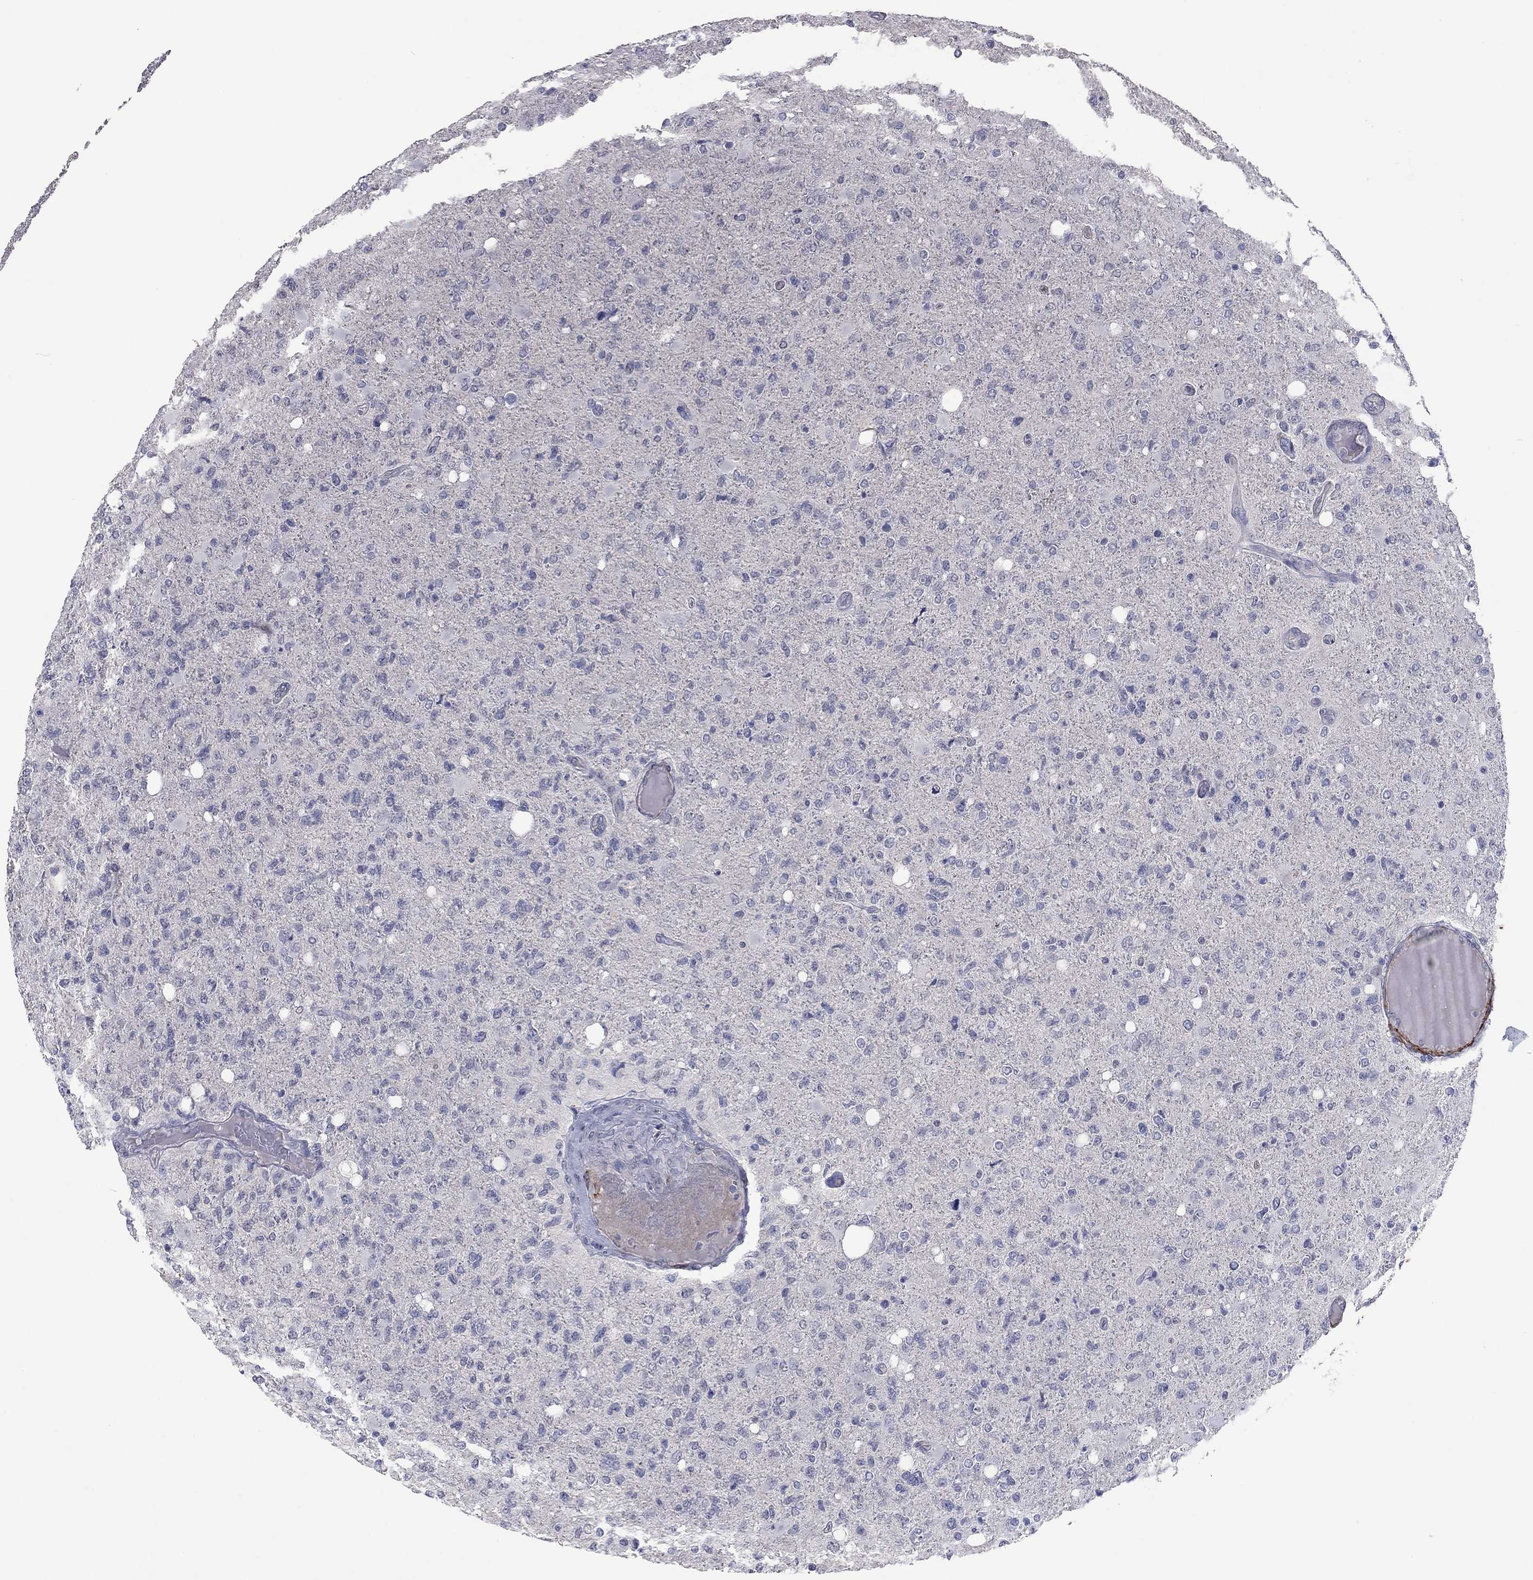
{"staining": {"intensity": "negative", "quantity": "none", "location": "none"}, "tissue": "glioma", "cell_type": "Tumor cells", "image_type": "cancer", "snomed": [{"axis": "morphology", "description": "Glioma, malignant, High grade"}, {"axis": "topography", "description": "Cerebral cortex"}], "caption": "Immunohistochemistry of glioma exhibits no staining in tumor cells.", "gene": "IP6K3", "patient": {"sex": "male", "age": 70}}